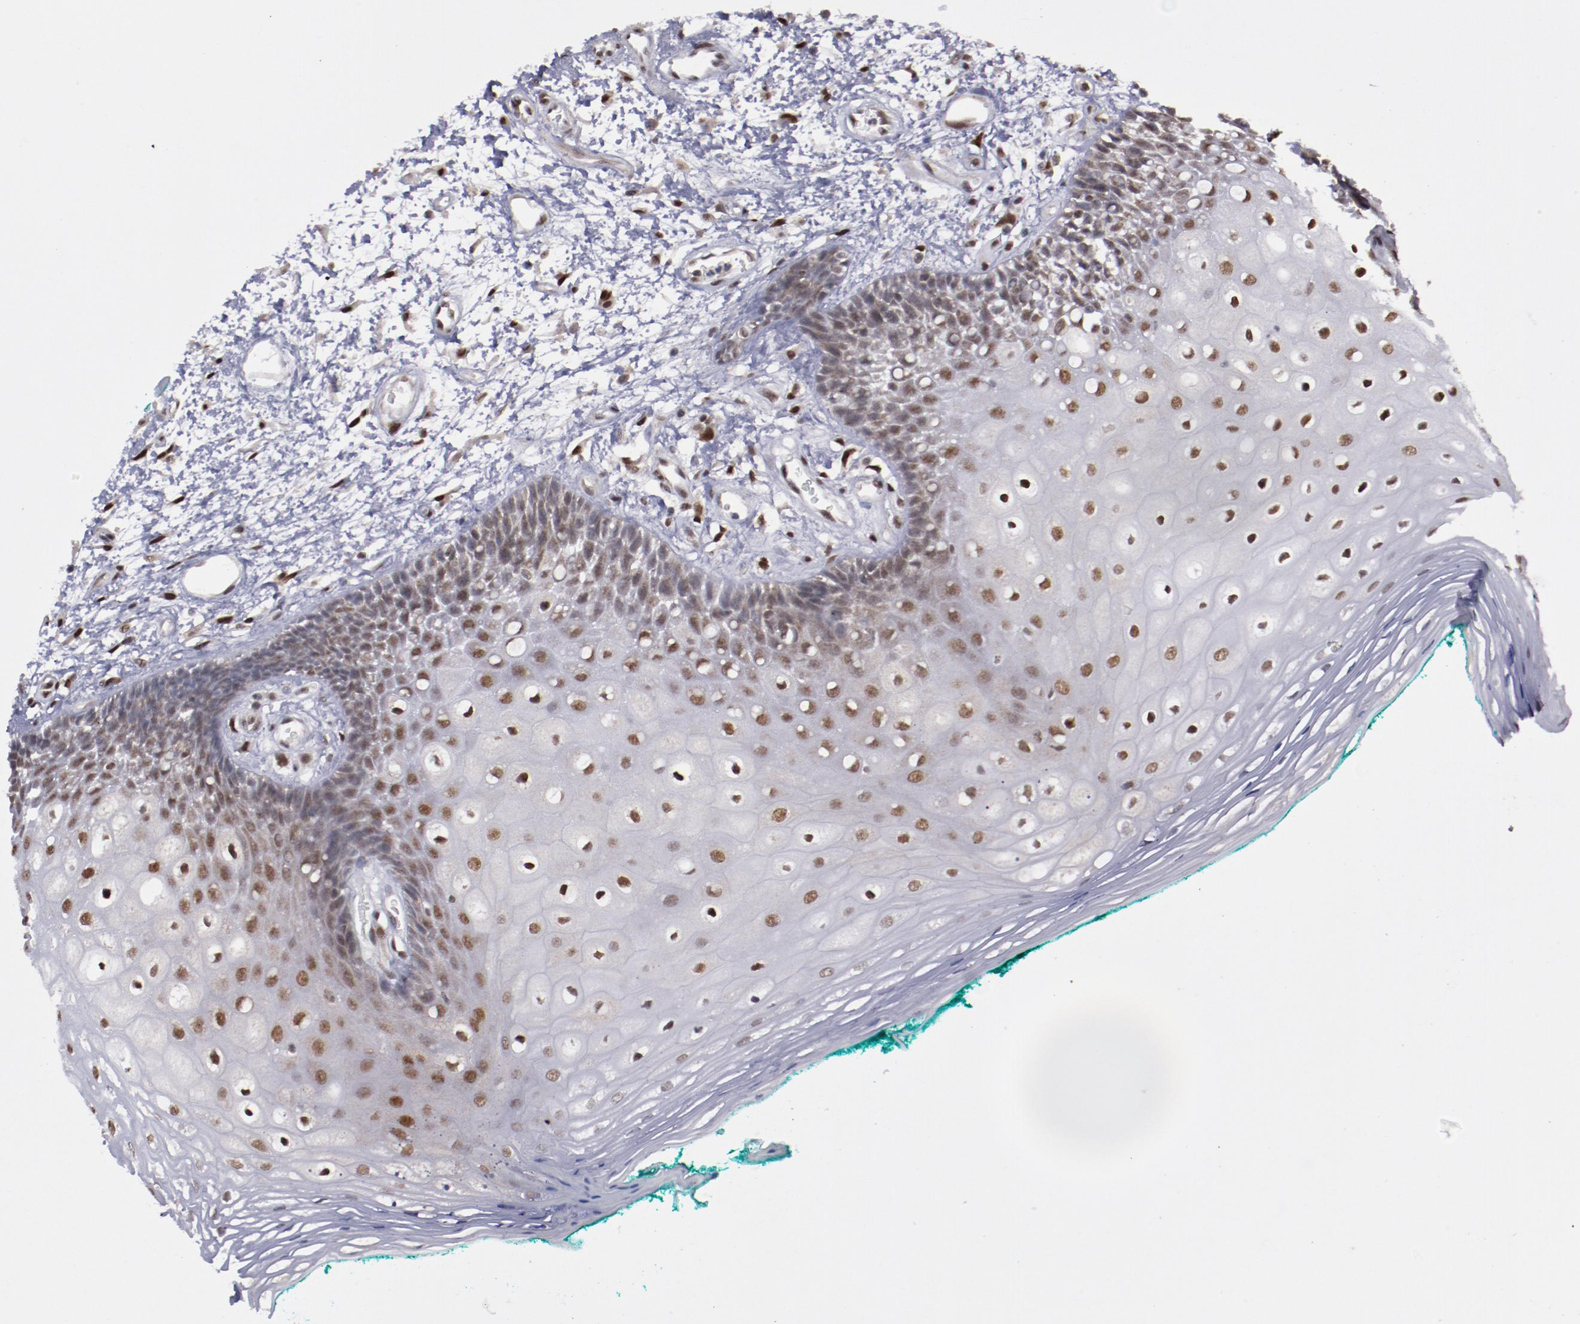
{"staining": {"intensity": "moderate", "quantity": "25%-75%", "location": "nuclear"}, "tissue": "oral mucosa", "cell_type": "Squamous epithelial cells", "image_type": "normal", "snomed": [{"axis": "morphology", "description": "Normal tissue, NOS"}, {"axis": "morphology", "description": "Squamous cell carcinoma, NOS"}, {"axis": "topography", "description": "Skeletal muscle"}, {"axis": "topography", "description": "Oral tissue"}, {"axis": "topography", "description": "Head-Neck"}], "caption": "High-power microscopy captured an immunohistochemistry (IHC) photomicrograph of benign oral mucosa, revealing moderate nuclear staining in approximately 25%-75% of squamous epithelial cells.", "gene": "ARNT", "patient": {"sex": "female", "age": 84}}